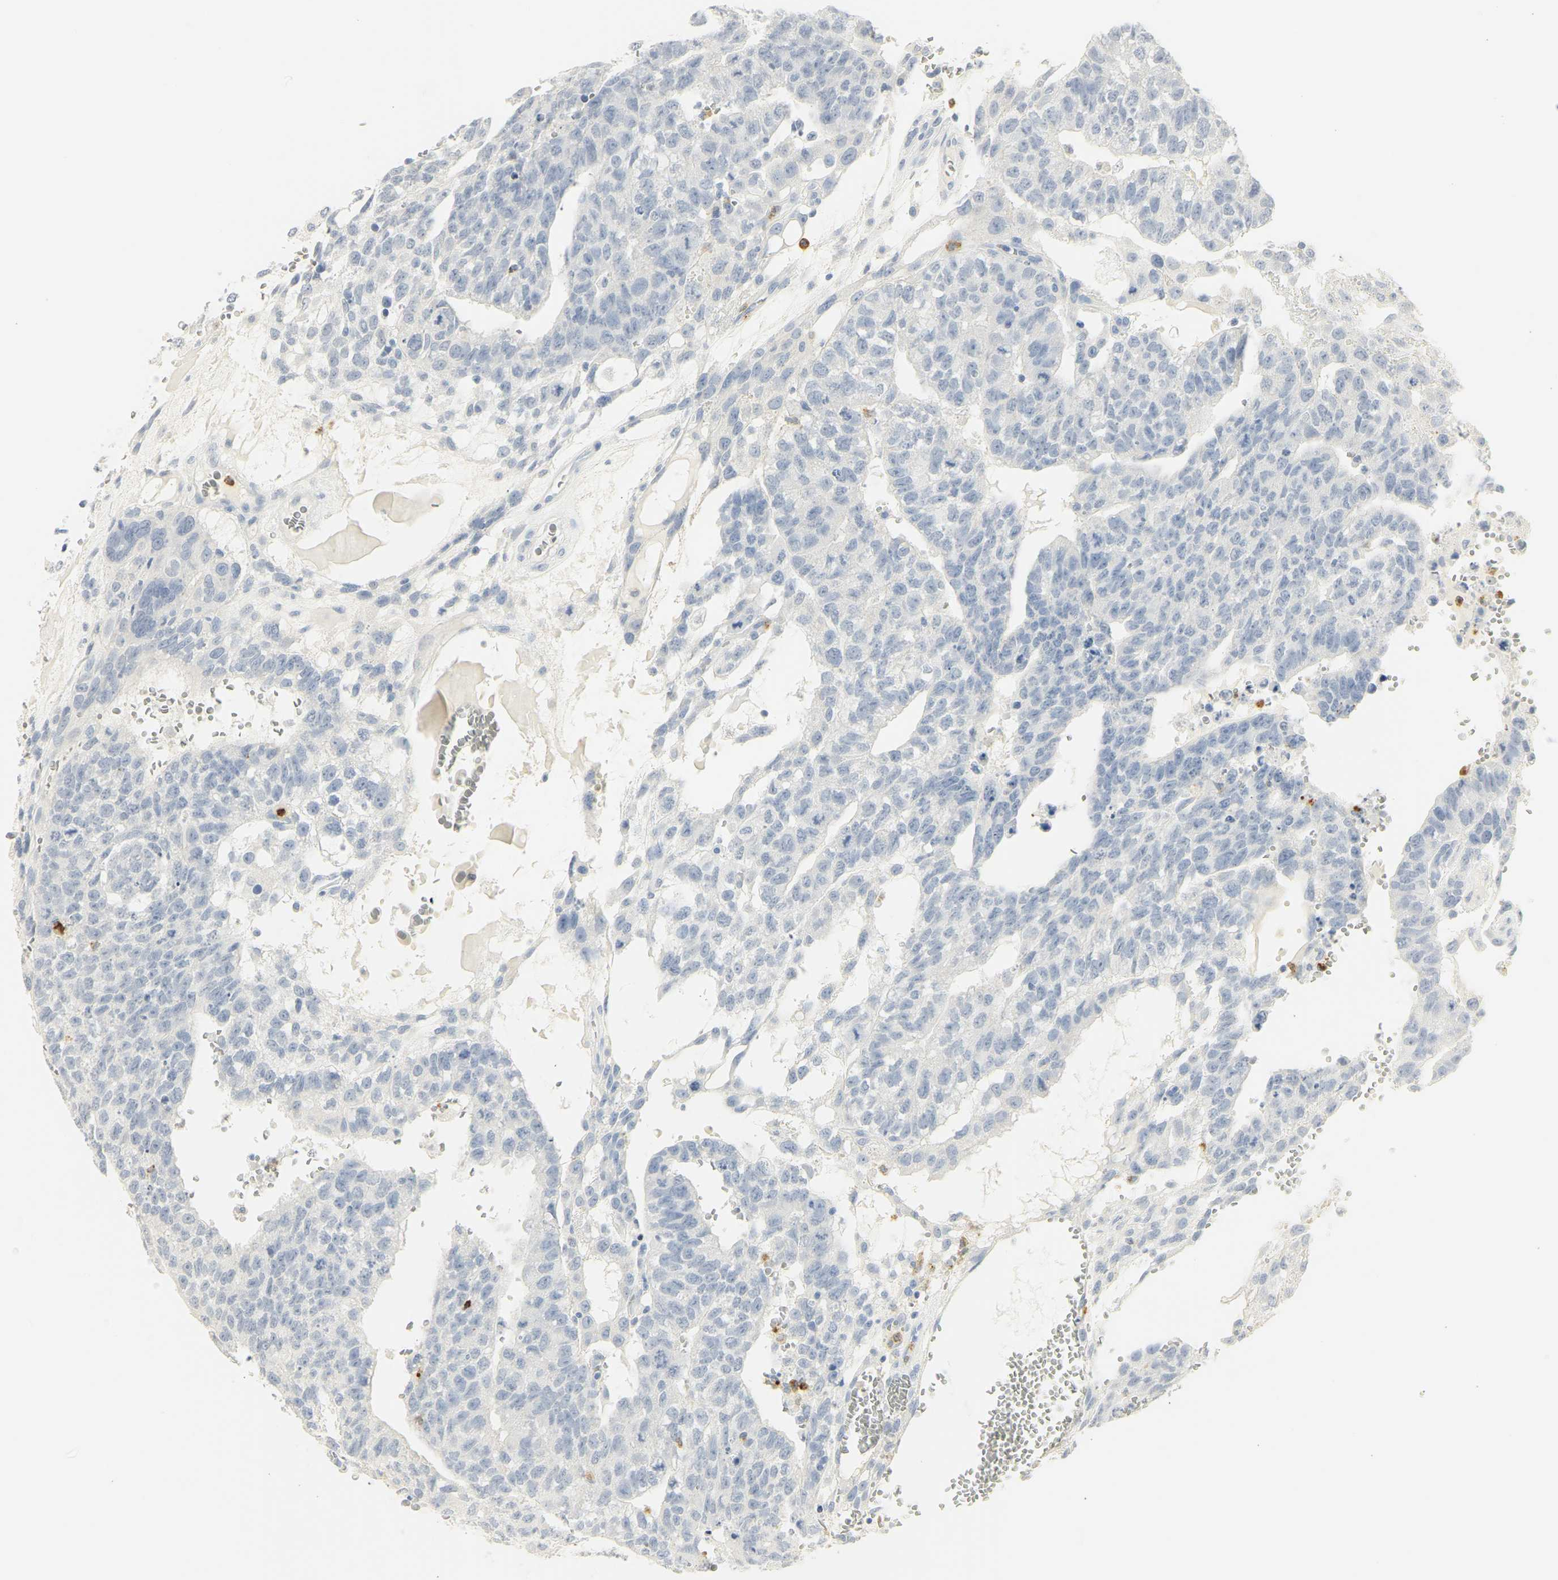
{"staining": {"intensity": "negative", "quantity": "none", "location": "none"}, "tissue": "testis cancer", "cell_type": "Tumor cells", "image_type": "cancer", "snomed": [{"axis": "morphology", "description": "Seminoma, NOS"}, {"axis": "morphology", "description": "Carcinoma, Embryonal, NOS"}, {"axis": "topography", "description": "Testis"}], "caption": "DAB (3,3'-diaminobenzidine) immunohistochemical staining of testis embryonal carcinoma demonstrates no significant positivity in tumor cells.", "gene": "MPO", "patient": {"sex": "male", "age": 52}}